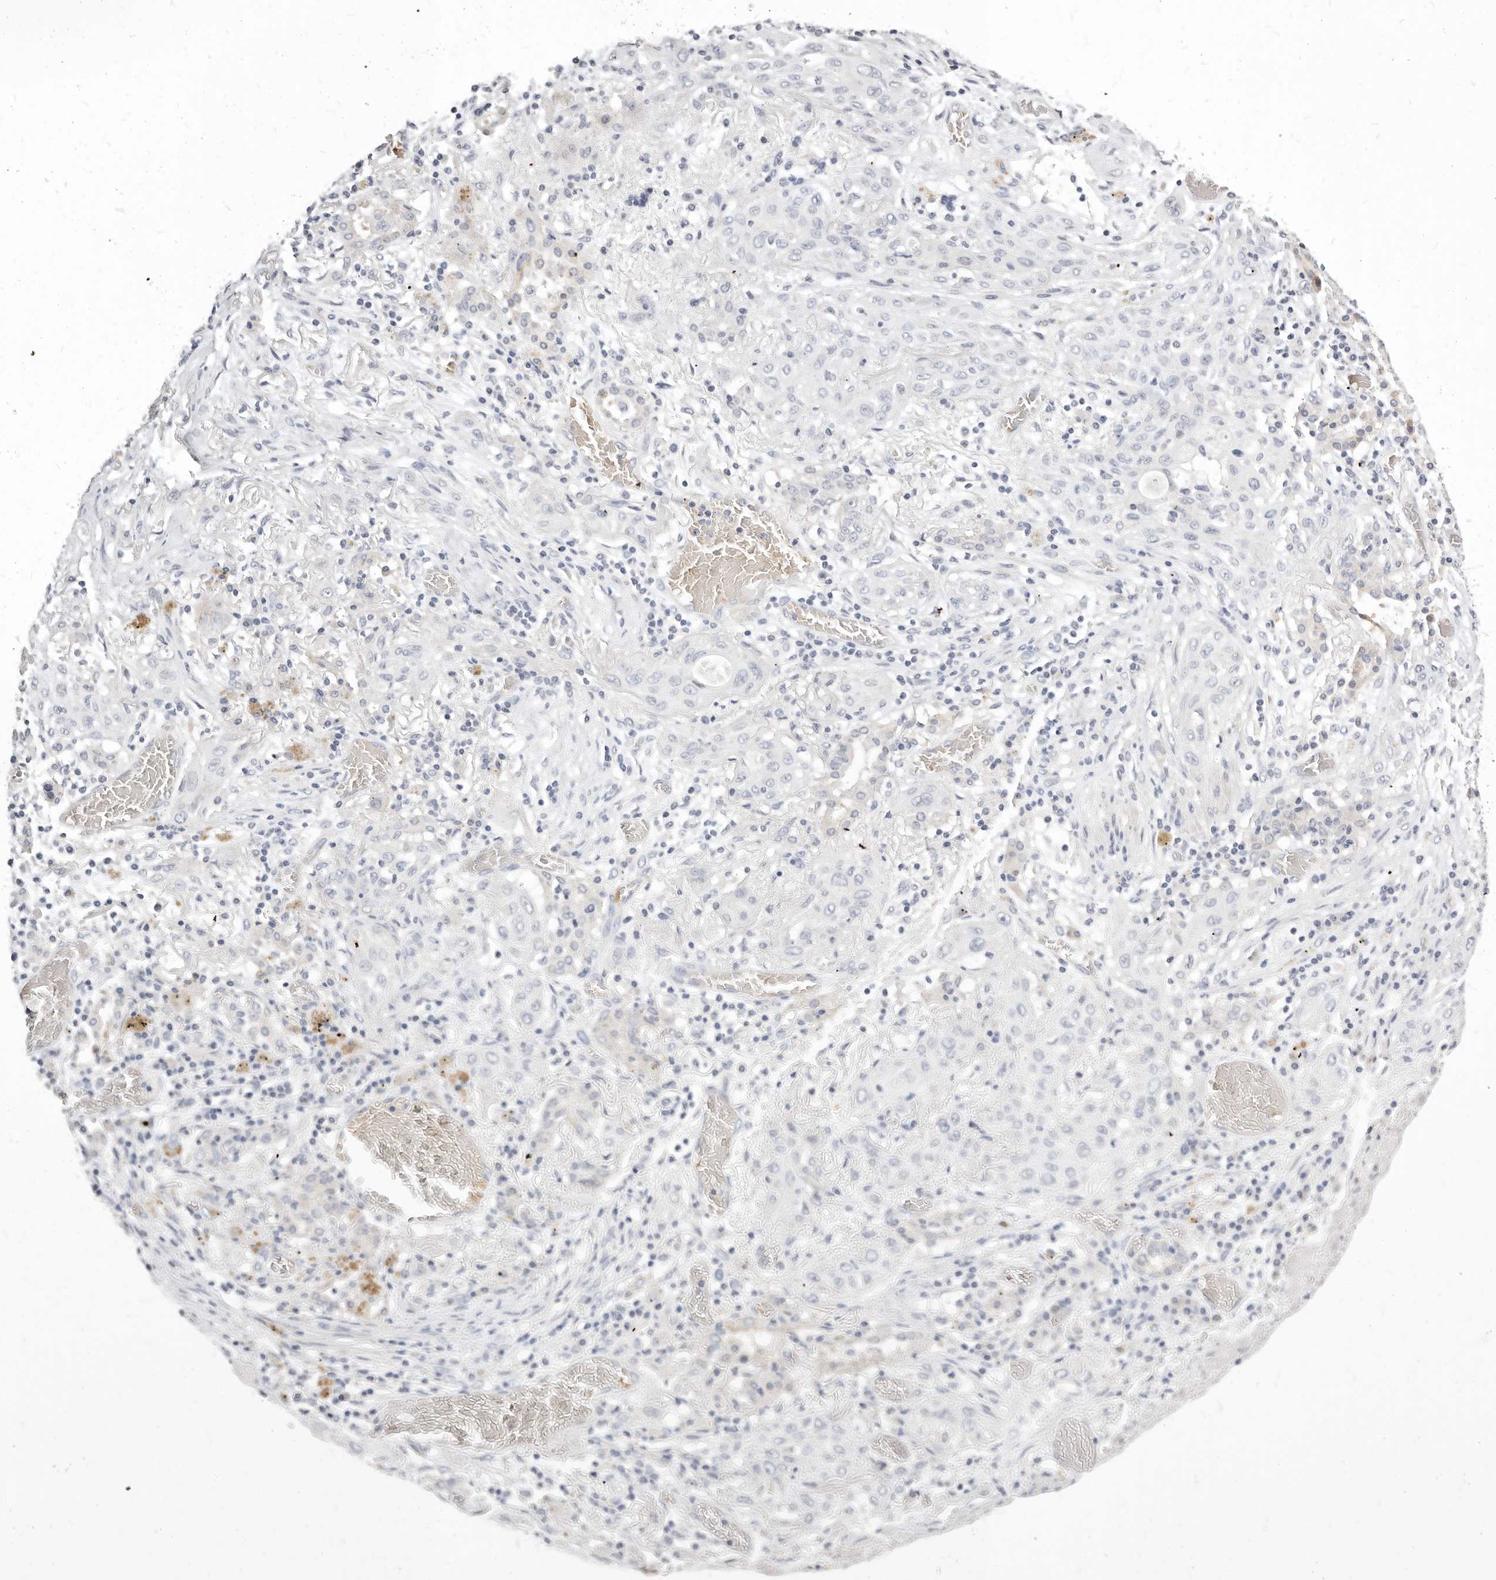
{"staining": {"intensity": "negative", "quantity": "none", "location": "none"}, "tissue": "lung cancer", "cell_type": "Tumor cells", "image_type": "cancer", "snomed": [{"axis": "morphology", "description": "Squamous cell carcinoma, NOS"}, {"axis": "topography", "description": "Lung"}], "caption": "High magnification brightfield microscopy of squamous cell carcinoma (lung) stained with DAB (3,3'-diaminobenzidine) (brown) and counterstained with hematoxylin (blue): tumor cells show no significant expression.", "gene": "TMEM63B", "patient": {"sex": "female", "age": 47}}